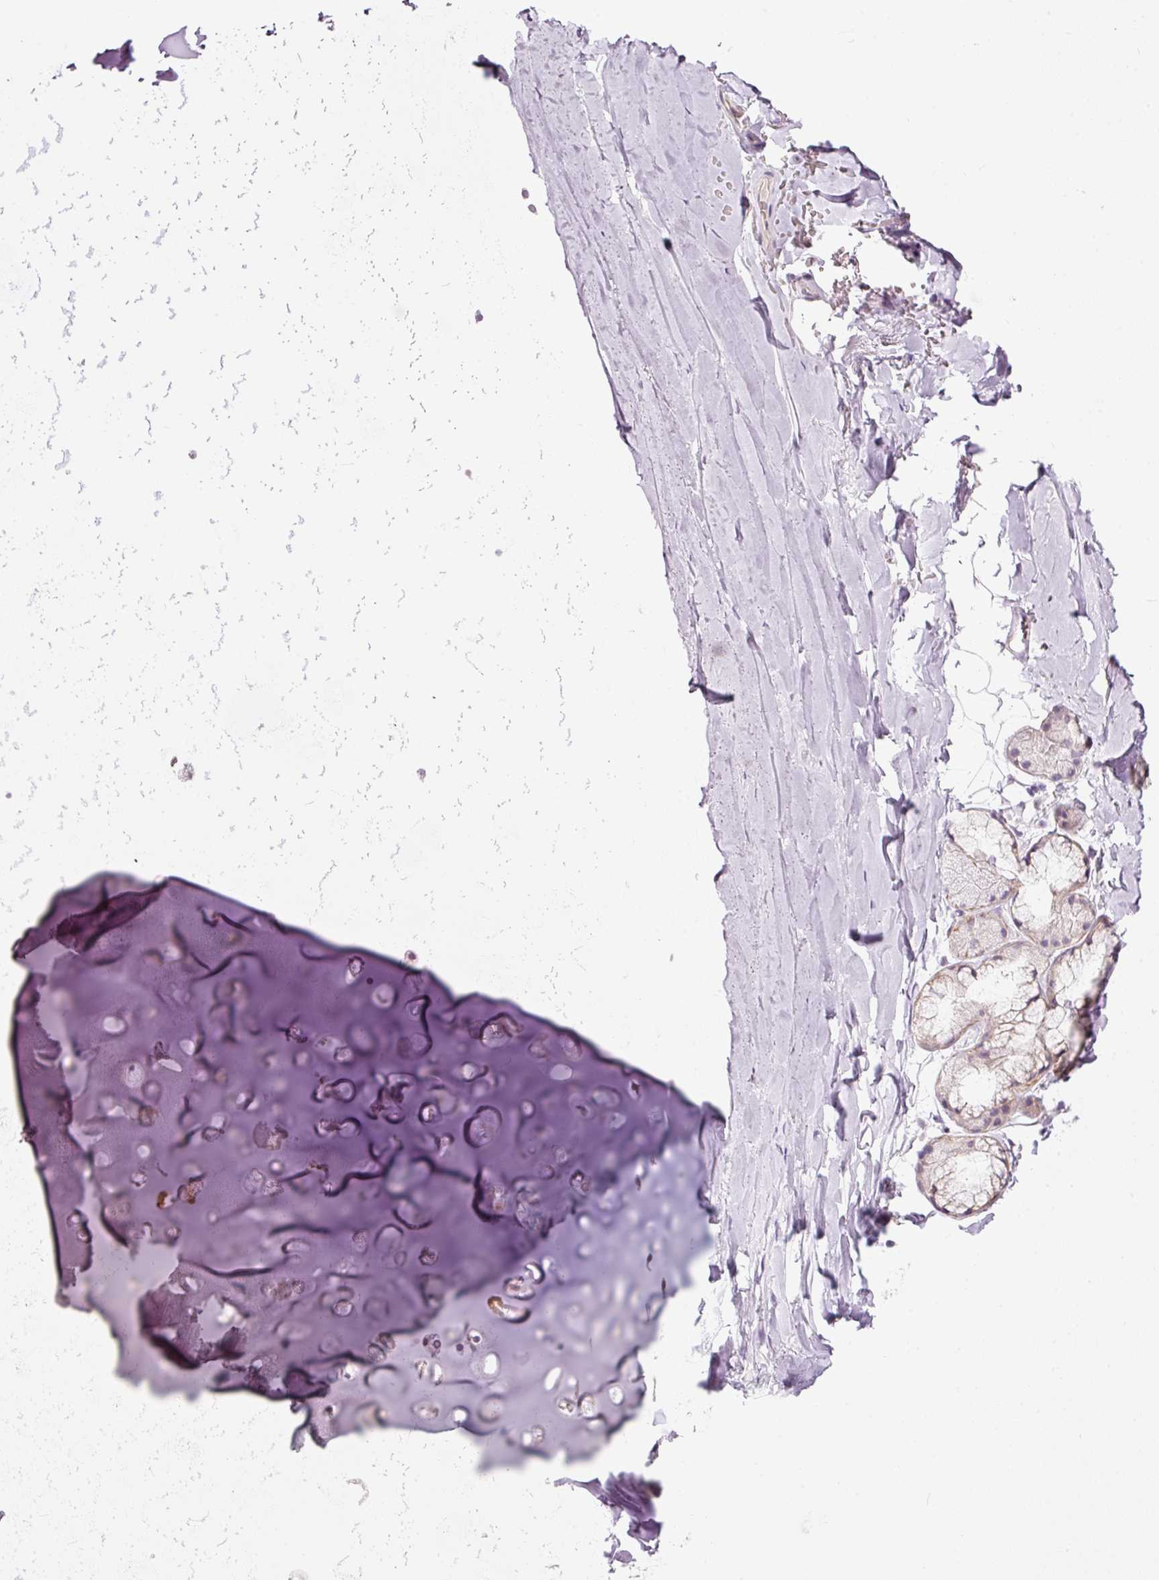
{"staining": {"intensity": "moderate", "quantity": "25%-75%", "location": "cytoplasmic/membranous"}, "tissue": "soft tissue", "cell_type": "Chondrocytes", "image_type": "normal", "snomed": [{"axis": "morphology", "description": "Normal tissue, NOS"}, {"axis": "morphology", "description": "Squamous cell carcinoma, NOS"}, {"axis": "topography", "description": "Bronchus"}, {"axis": "topography", "description": "Lung"}], "caption": "High-magnification brightfield microscopy of normal soft tissue stained with DAB (3,3'-diaminobenzidine) (brown) and counterstained with hematoxylin (blue). chondrocytes exhibit moderate cytoplasmic/membranous expression is identified in approximately25%-75% of cells.", "gene": "FCRL4", "patient": {"sex": "female", "age": 70}}